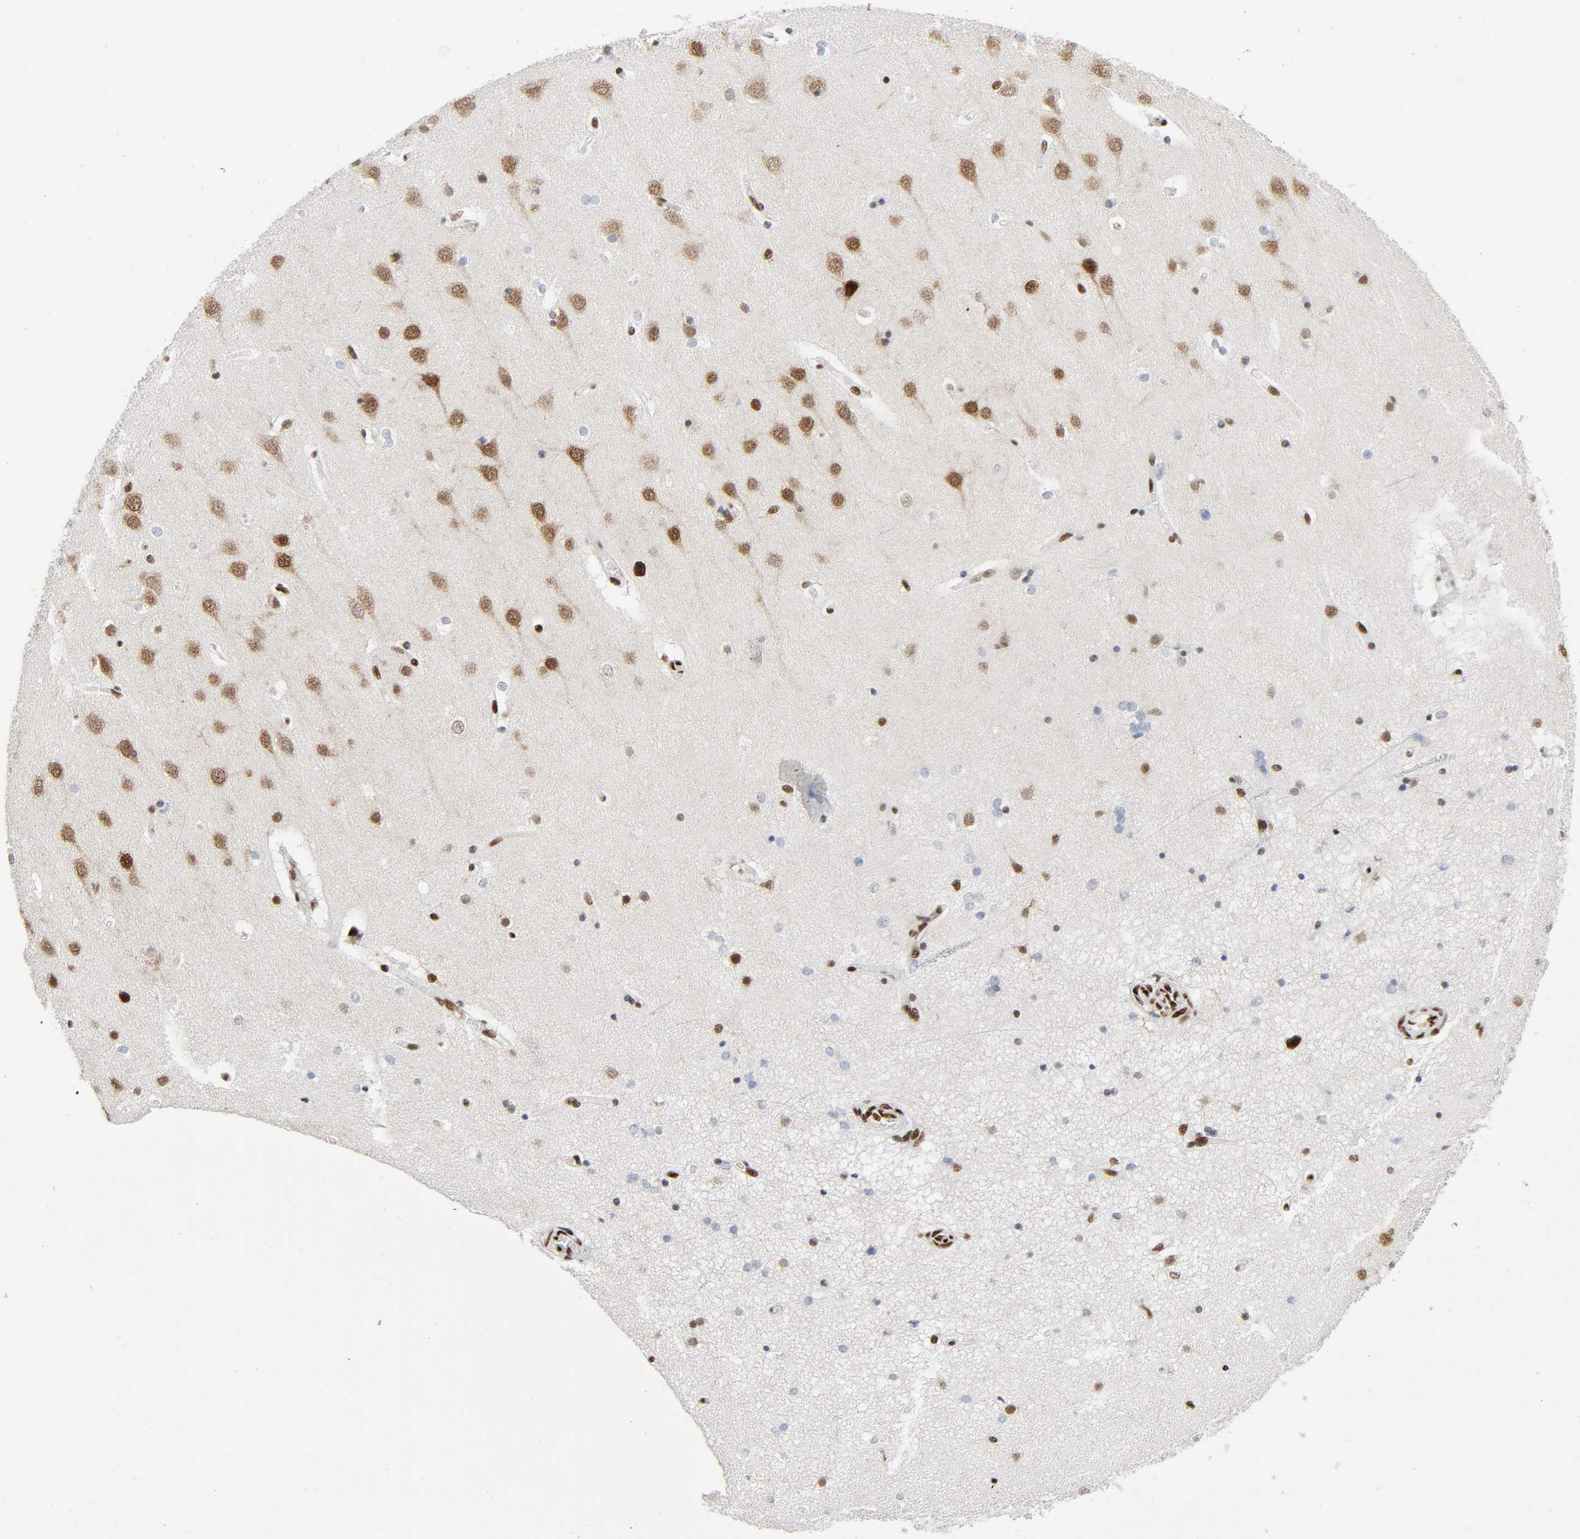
{"staining": {"intensity": "moderate", "quantity": "25%-75%", "location": "nuclear"}, "tissue": "cerebral cortex", "cell_type": "Endothelial cells", "image_type": "normal", "snomed": [{"axis": "morphology", "description": "Normal tissue, NOS"}, {"axis": "topography", "description": "Cerebral cortex"}], "caption": "Endothelial cells reveal medium levels of moderate nuclear staining in approximately 25%-75% of cells in benign human cerebral cortex. (Stains: DAB (3,3'-diaminobenzidine) in brown, nuclei in blue, Microscopy: brightfield microscopy at high magnification).", "gene": "WAS", "patient": {"sex": "female", "age": 54}}